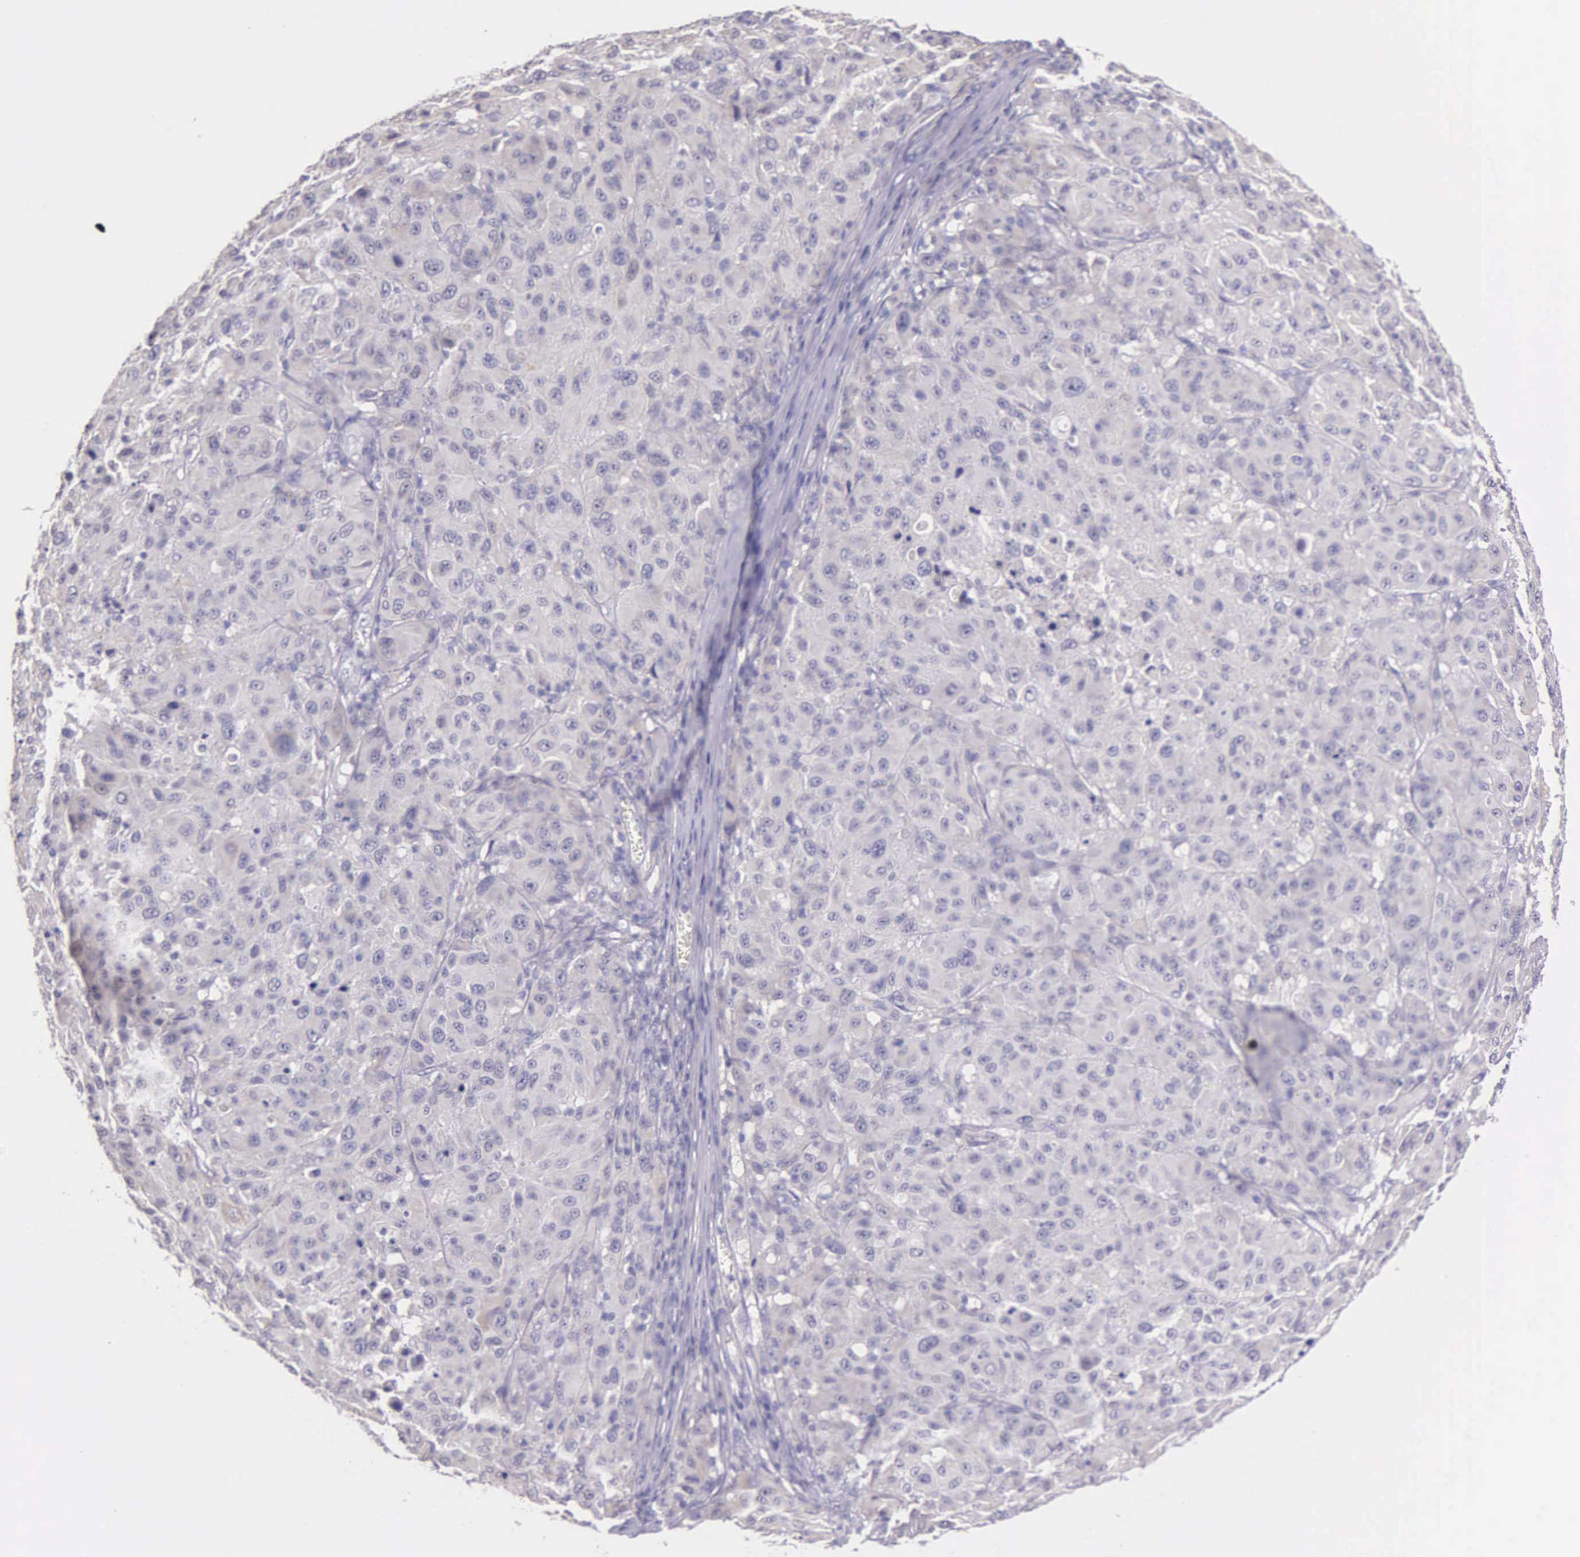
{"staining": {"intensity": "negative", "quantity": "none", "location": "none"}, "tissue": "melanoma", "cell_type": "Tumor cells", "image_type": "cancer", "snomed": [{"axis": "morphology", "description": "Malignant melanoma, NOS"}, {"axis": "topography", "description": "Skin"}], "caption": "IHC image of malignant melanoma stained for a protein (brown), which displays no positivity in tumor cells. (DAB IHC visualized using brightfield microscopy, high magnification).", "gene": "THSD7A", "patient": {"sex": "female", "age": 77}}